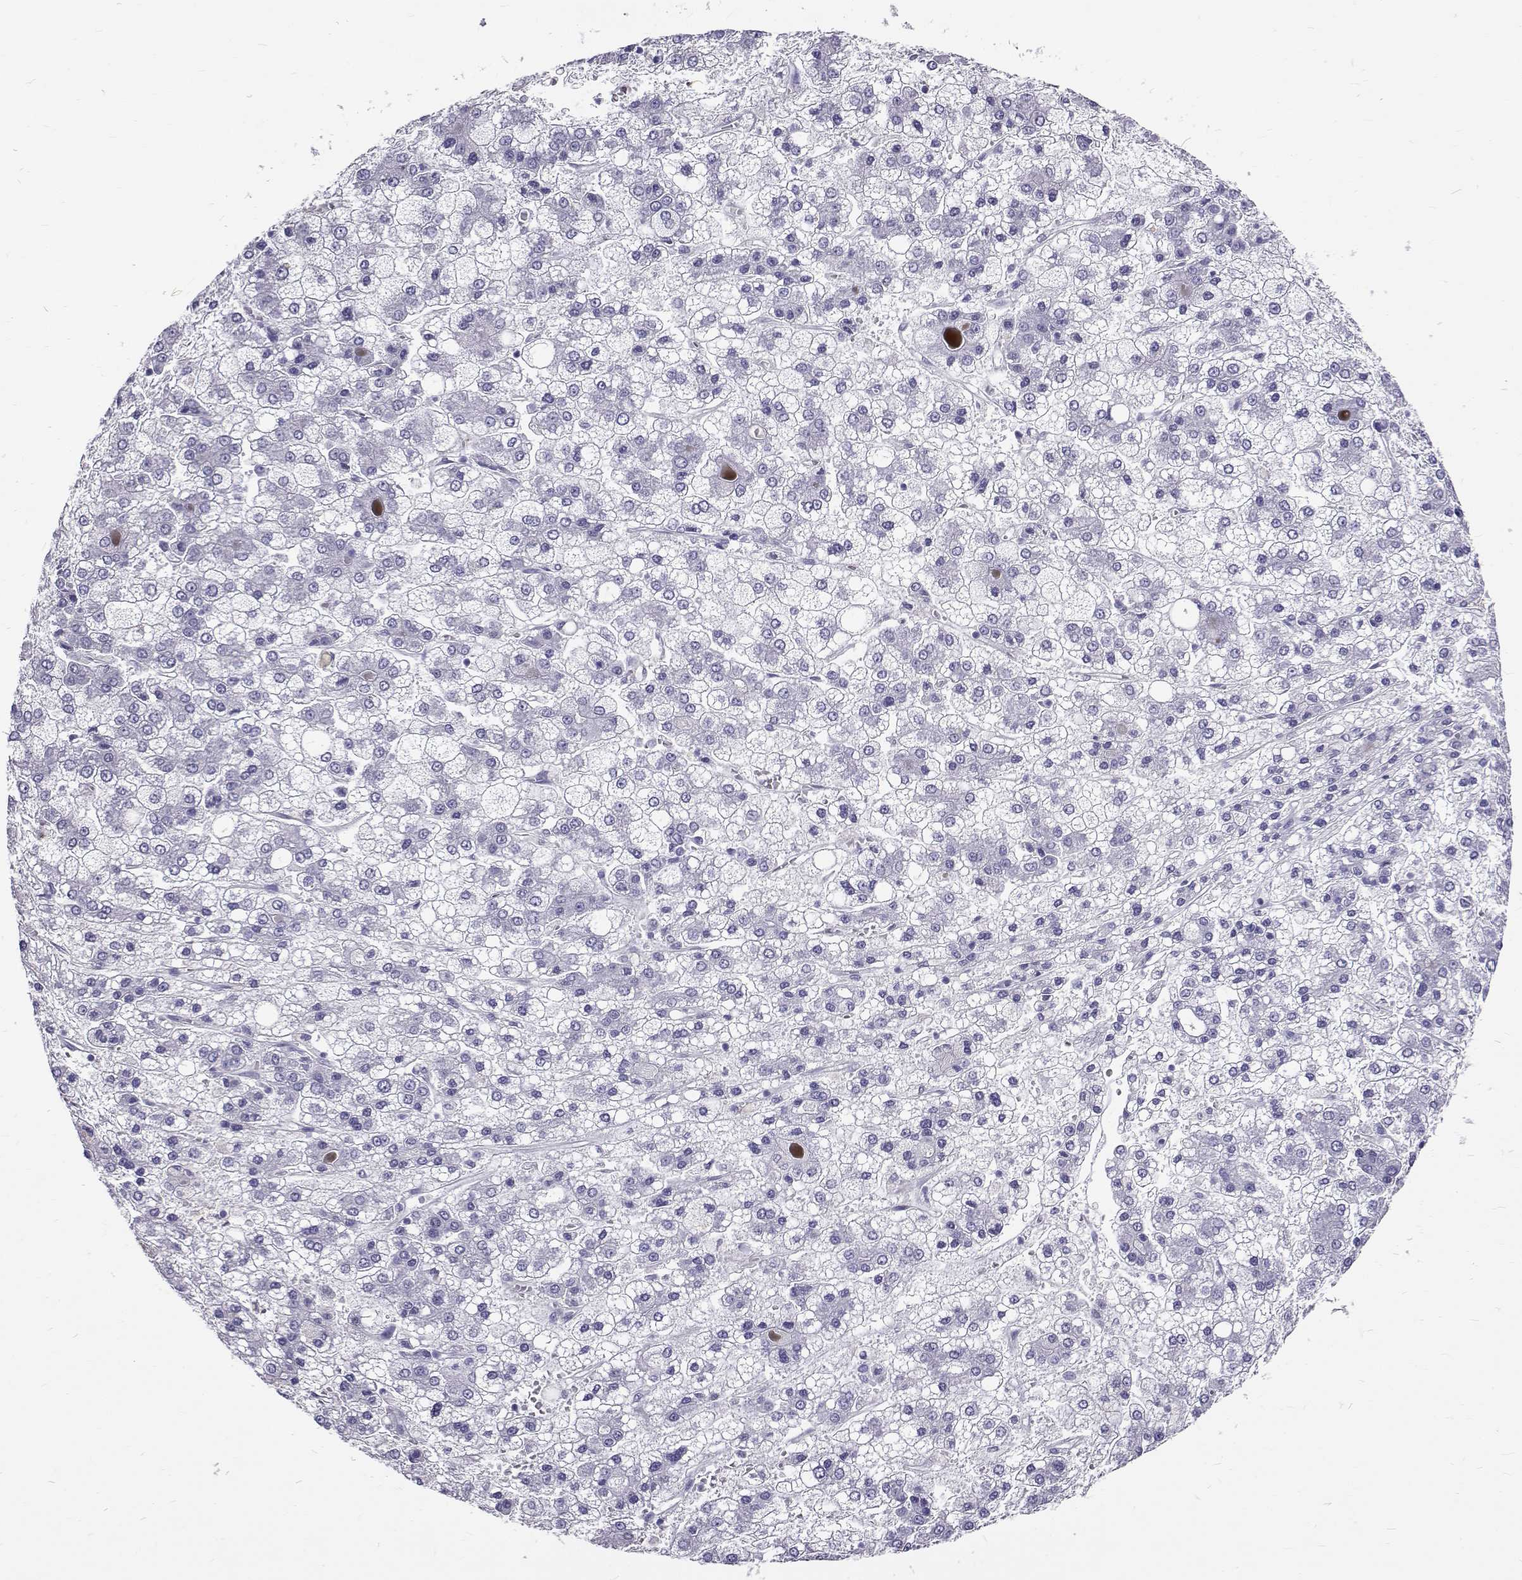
{"staining": {"intensity": "negative", "quantity": "none", "location": "none"}, "tissue": "liver cancer", "cell_type": "Tumor cells", "image_type": "cancer", "snomed": [{"axis": "morphology", "description": "Carcinoma, Hepatocellular, NOS"}, {"axis": "topography", "description": "Liver"}], "caption": "The immunohistochemistry histopathology image has no significant staining in tumor cells of liver cancer (hepatocellular carcinoma) tissue.", "gene": "IGSF1", "patient": {"sex": "male", "age": 73}}